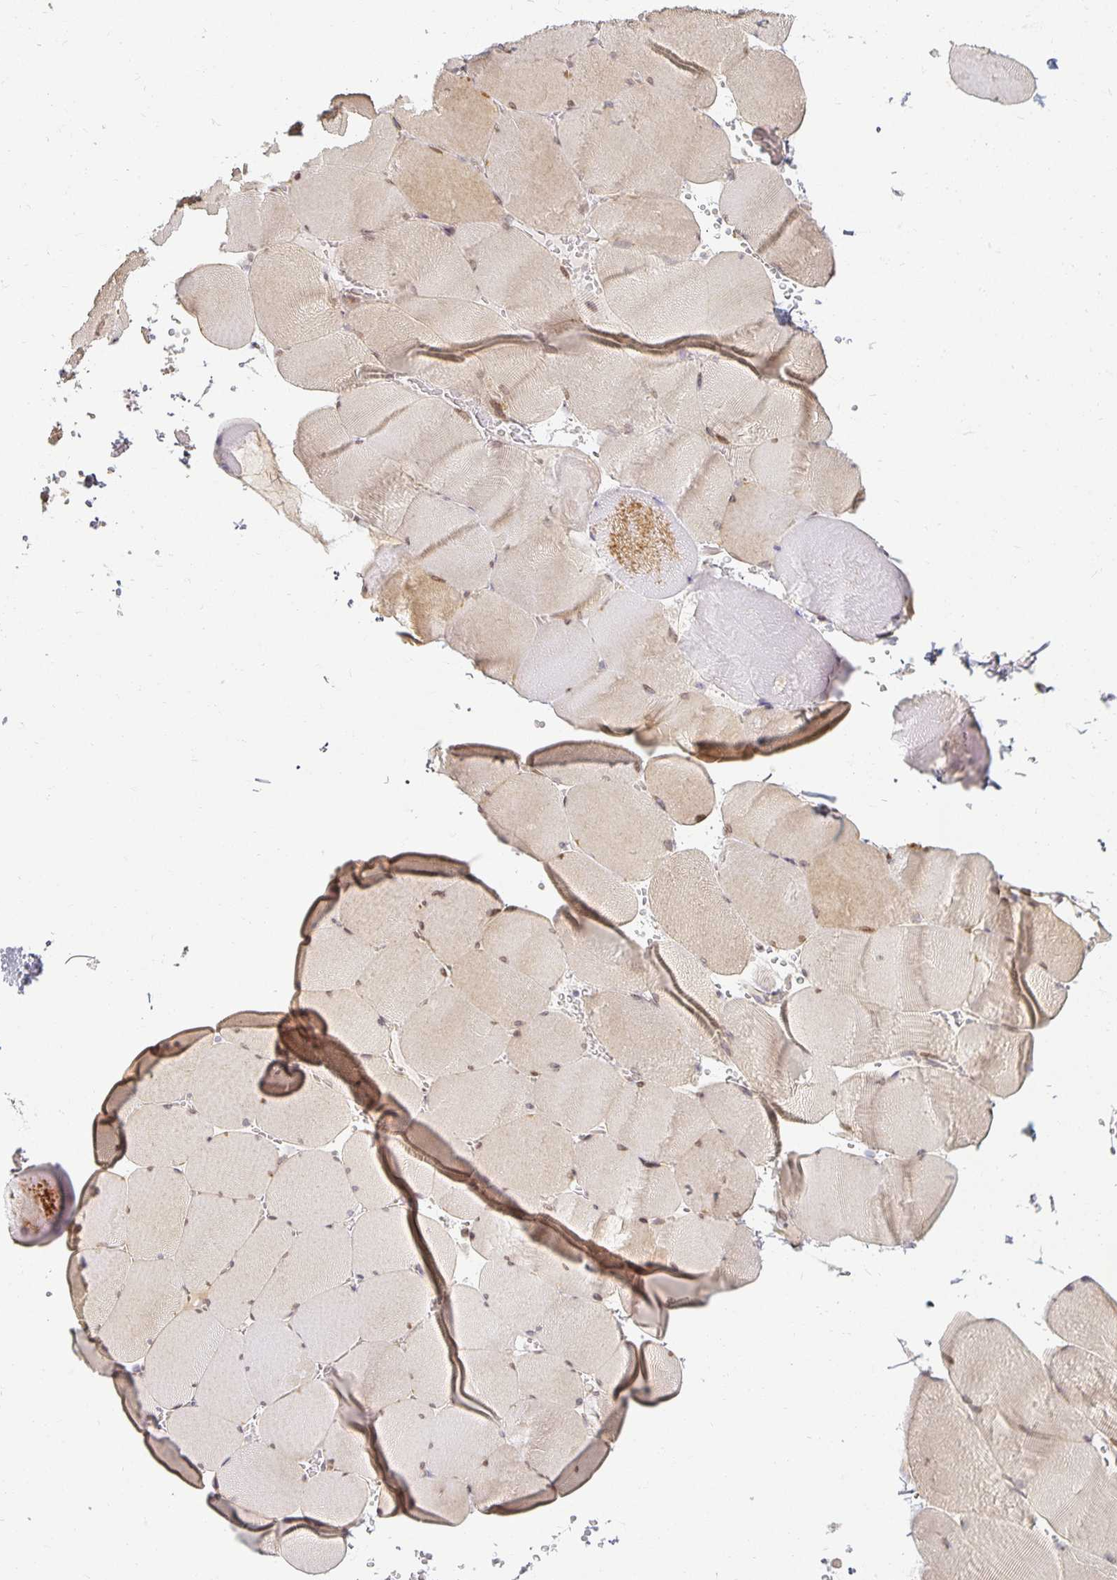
{"staining": {"intensity": "weak", "quantity": "25%-75%", "location": "cytoplasmic/membranous,nuclear"}, "tissue": "skeletal muscle", "cell_type": "Myocytes", "image_type": "normal", "snomed": [{"axis": "morphology", "description": "Normal tissue, NOS"}, {"axis": "topography", "description": "Skeletal muscle"}, {"axis": "topography", "description": "Head-Neck"}], "caption": "Protein staining demonstrates weak cytoplasmic/membranous,nuclear expression in about 25%-75% of myocytes in normal skeletal muscle.", "gene": "EHF", "patient": {"sex": "male", "age": 66}}